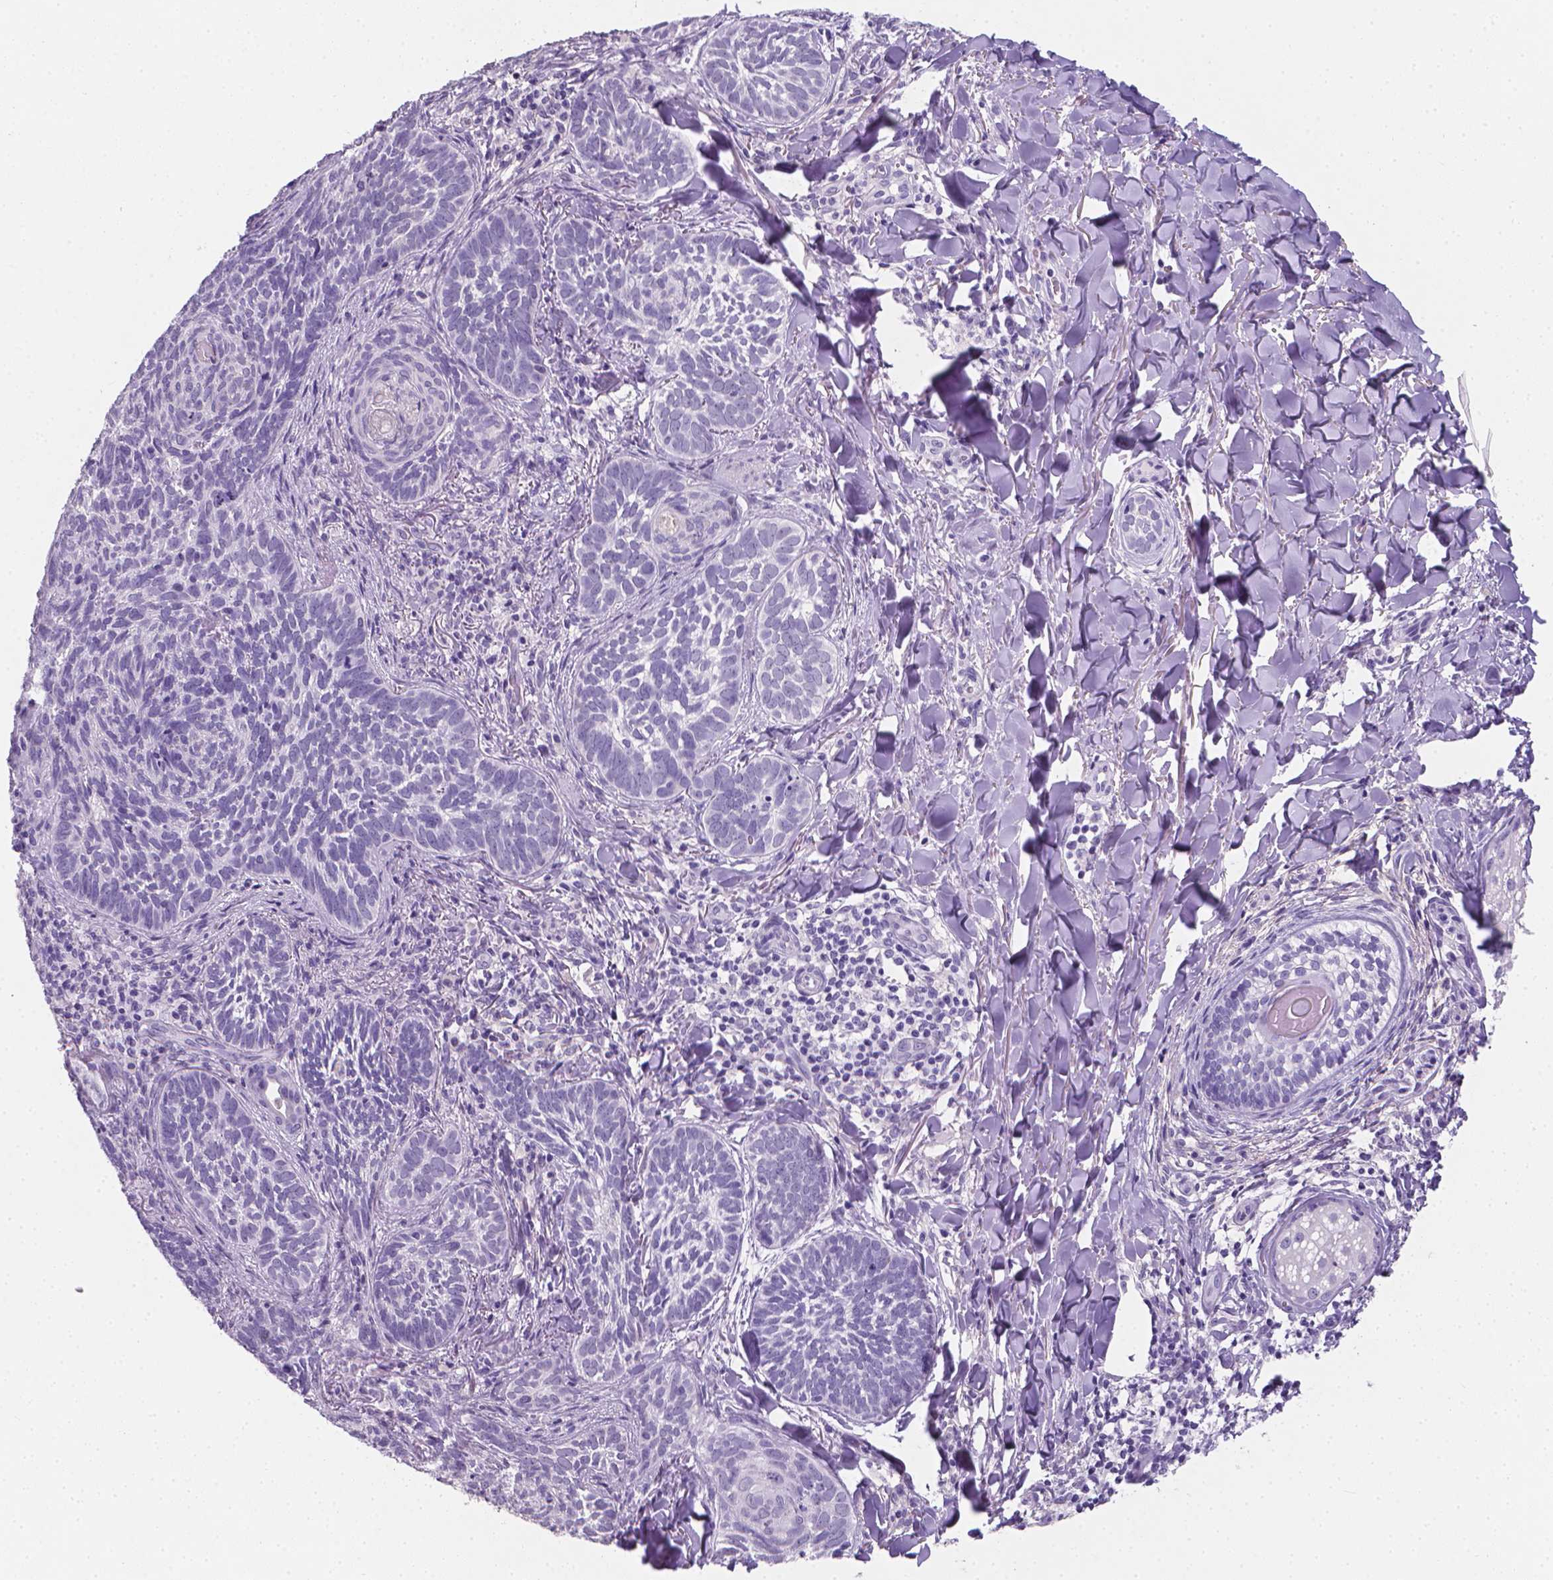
{"staining": {"intensity": "negative", "quantity": "none", "location": "none"}, "tissue": "skin cancer", "cell_type": "Tumor cells", "image_type": "cancer", "snomed": [{"axis": "morphology", "description": "Normal tissue, NOS"}, {"axis": "morphology", "description": "Basal cell carcinoma"}, {"axis": "topography", "description": "Skin"}], "caption": "IHC micrograph of neoplastic tissue: human skin cancer (basal cell carcinoma) stained with DAB (3,3'-diaminobenzidine) displays no significant protein positivity in tumor cells.", "gene": "XPNPEP2", "patient": {"sex": "male", "age": 46}}